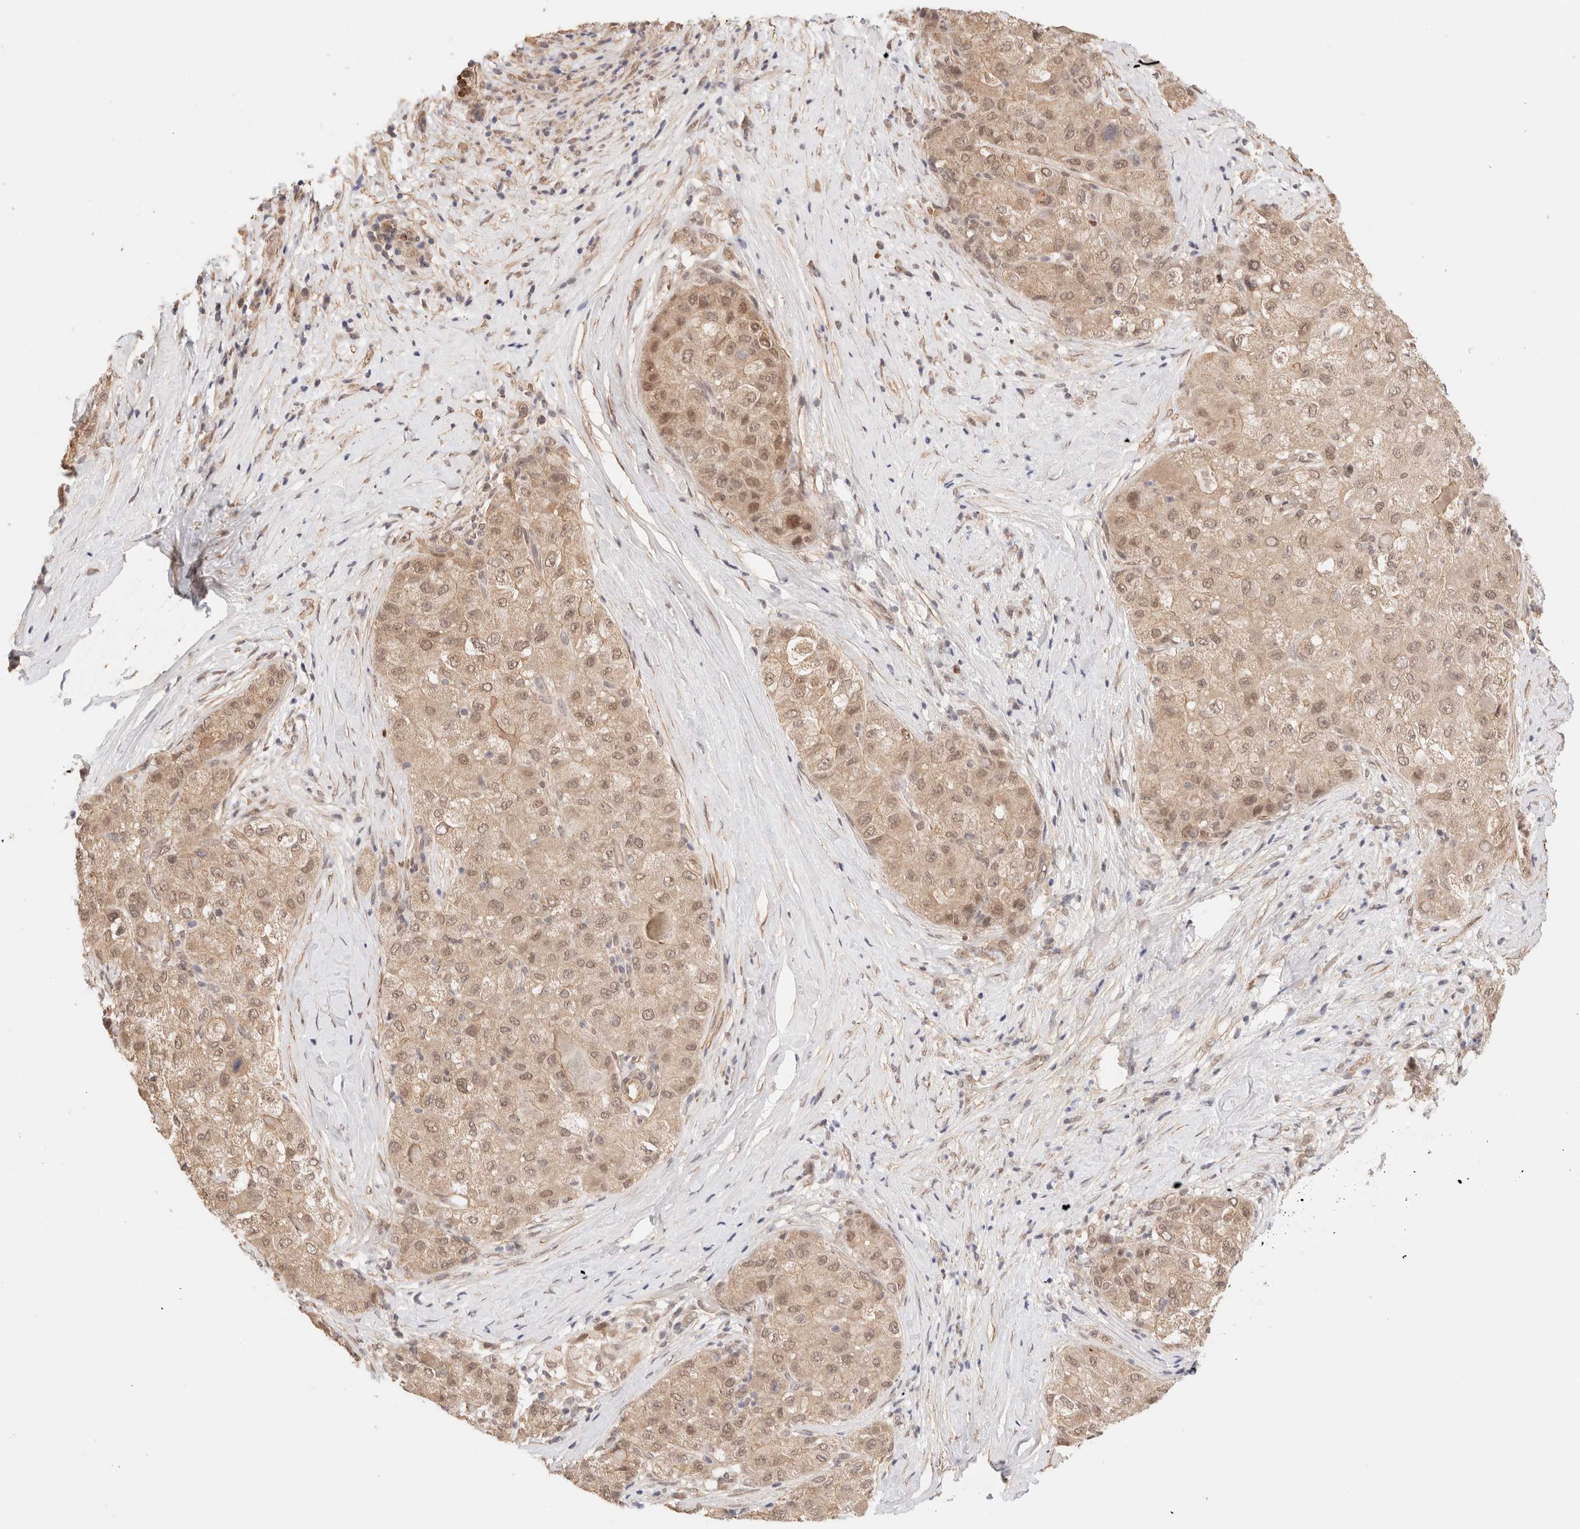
{"staining": {"intensity": "weak", "quantity": ">75%", "location": "cytoplasmic/membranous,nuclear"}, "tissue": "liver cancer", "cell_type": "Tumor cells", "image_type": "cancer", "snomed": [{"axis": "morphology", "description": "Carcinoma, Hepatocellular, NOS"}, {"axis": "topography", "description": "Liver"}], "caption": "Tumor cells demonstrate low levels of weak cytoplasmic/membranous and nuclear expression in about >75% of cells in liver cancer.", "gene": "BRPF3", "patient": {"sex": "male", "age": 80}}